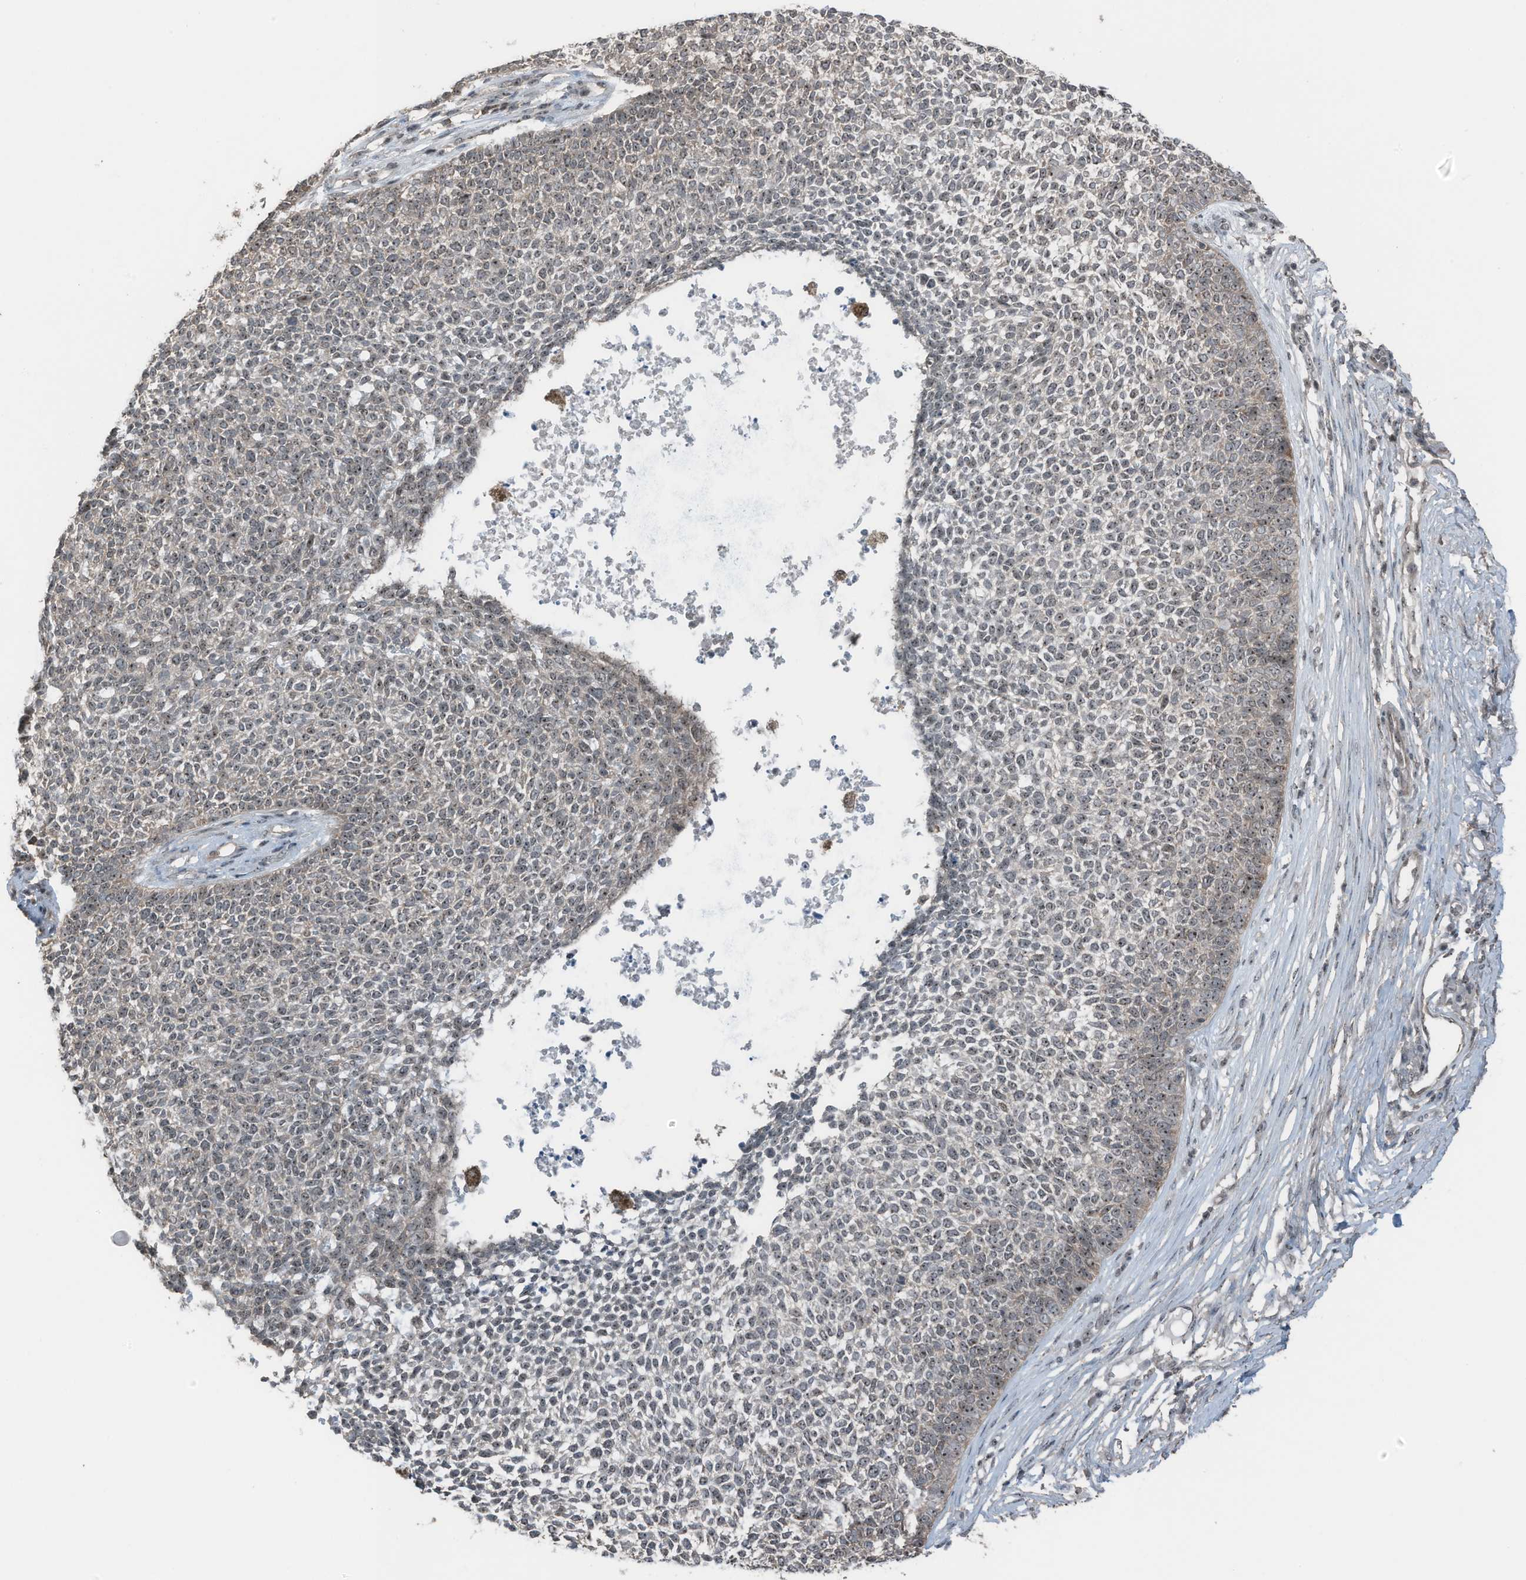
{"staining": {"intensity": "moderate", "quantity": "25%-75%", "location": "nuclear"}, "tissue": "skin cancer", "cell_type": "Tumor cells", "image_type": "cancer", "snomed": [{"axis": "morphology", "description": "Basal cell carcinoma"}, {"axis": "topography", "description": "Skin"}], "caption": "Basal cell carcinoma (skin) stained for a protein displays moderate nuclear positivity in tumor cells. (Brightfield microscopy of DAB IHC at high magnification).", "gene": "UTP3", "patient": {"sex": "female", "age": 84}}